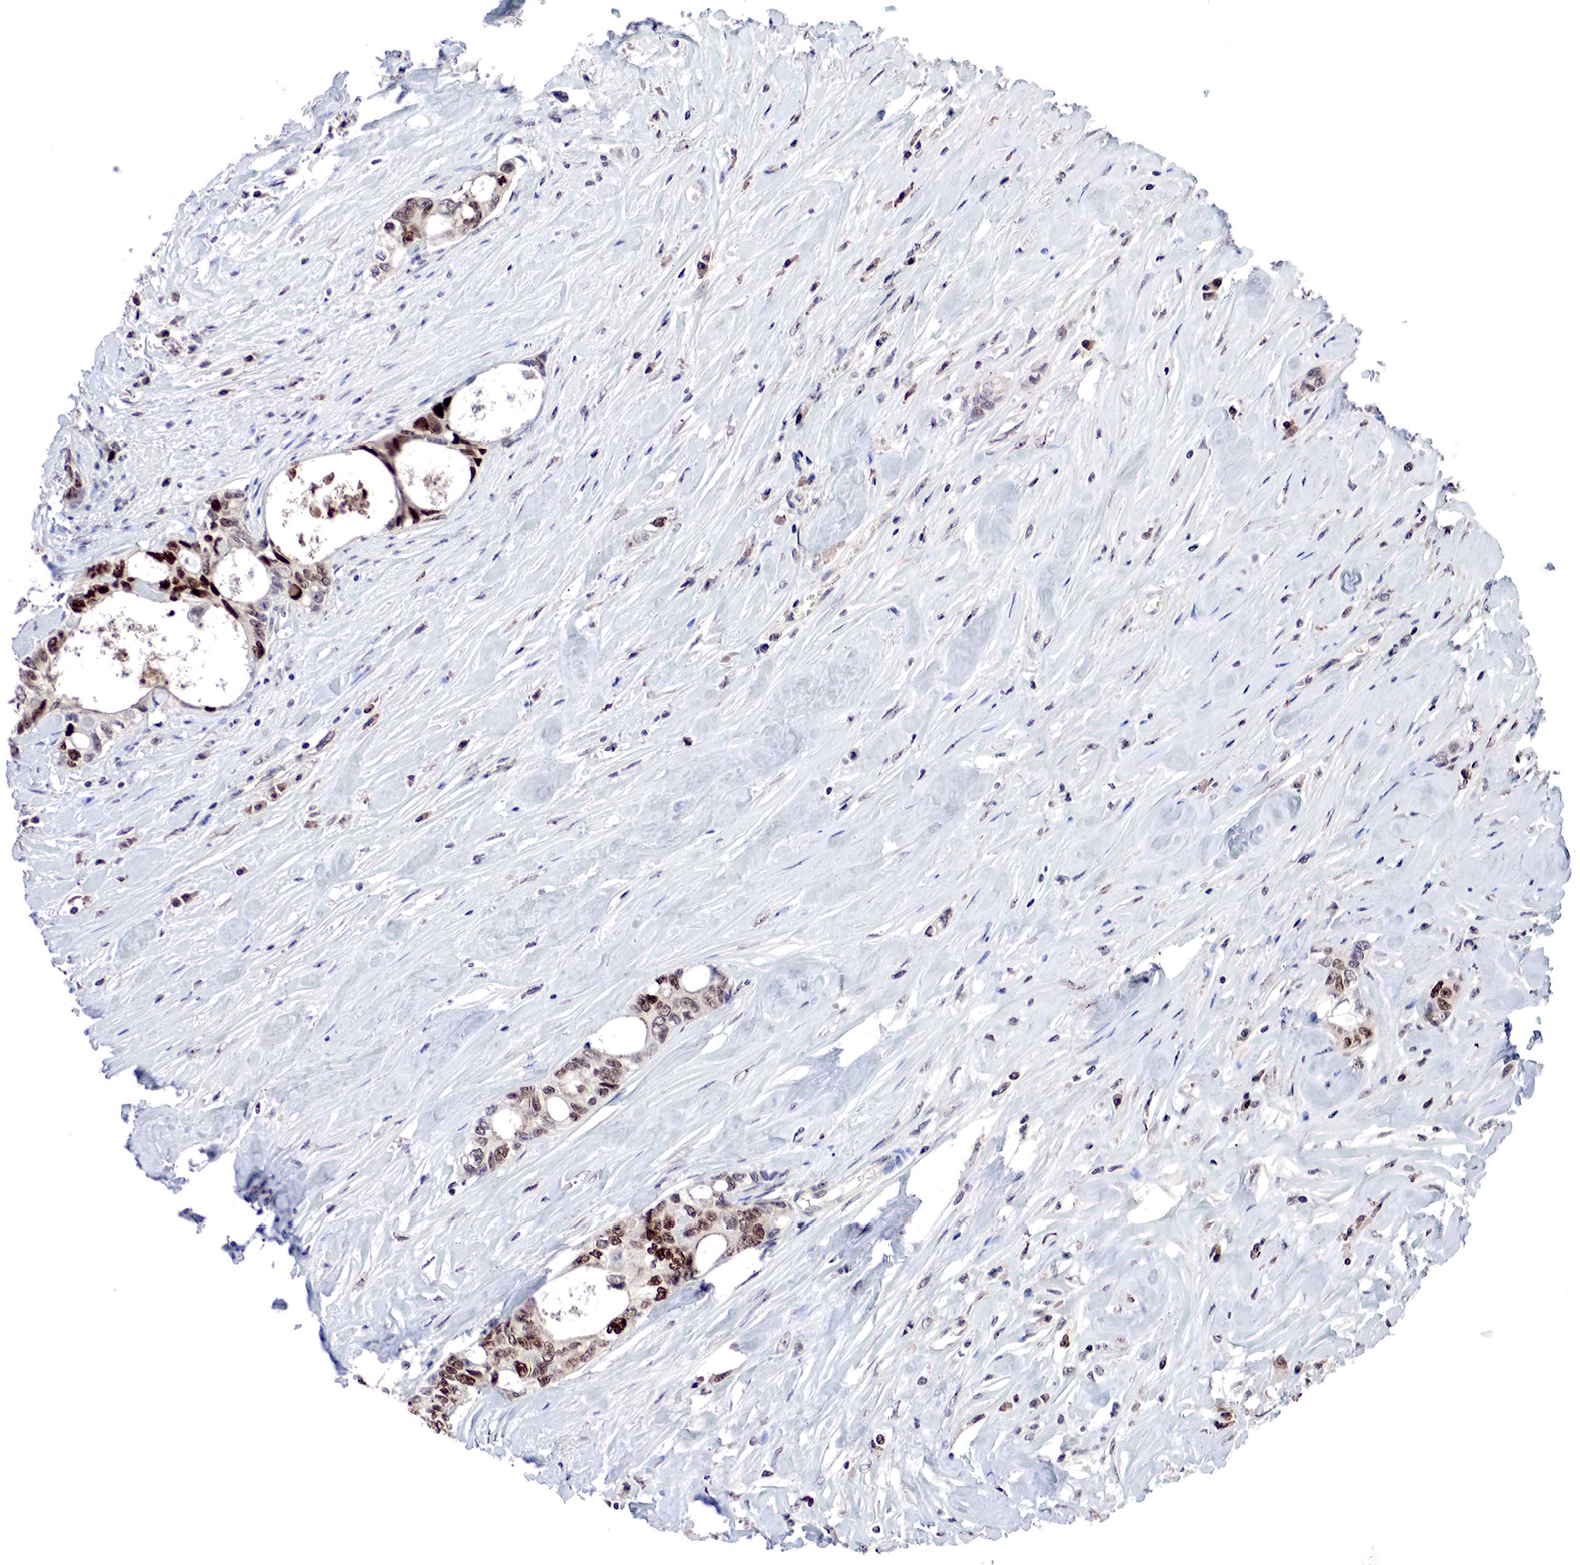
{"staining": {"intensity": "moderate", "quantity": "25%-75%", "location": "nuclear"}, "tissue": "colorectal cancer", "cell_type": "Tumor cells", "image_type": "cancer", "snomed": [{"axis": "morphology", "description": "Adenocarcinoma, NOS"}, {"axis": "topography", "description": "Rectum"}], "caption": "Immunohistochemistry histopathology image of neoplastic tissue: human colorectal cancer (adenocarcinoma) stained using immunohistochemistry reveals medium levels of moderate protein expression localized specifically in the nuclear of tumor cells, appearing as a nuclear brown color.", "gene": "DACH2", "patient": {"sex": "female", "age": 57}}